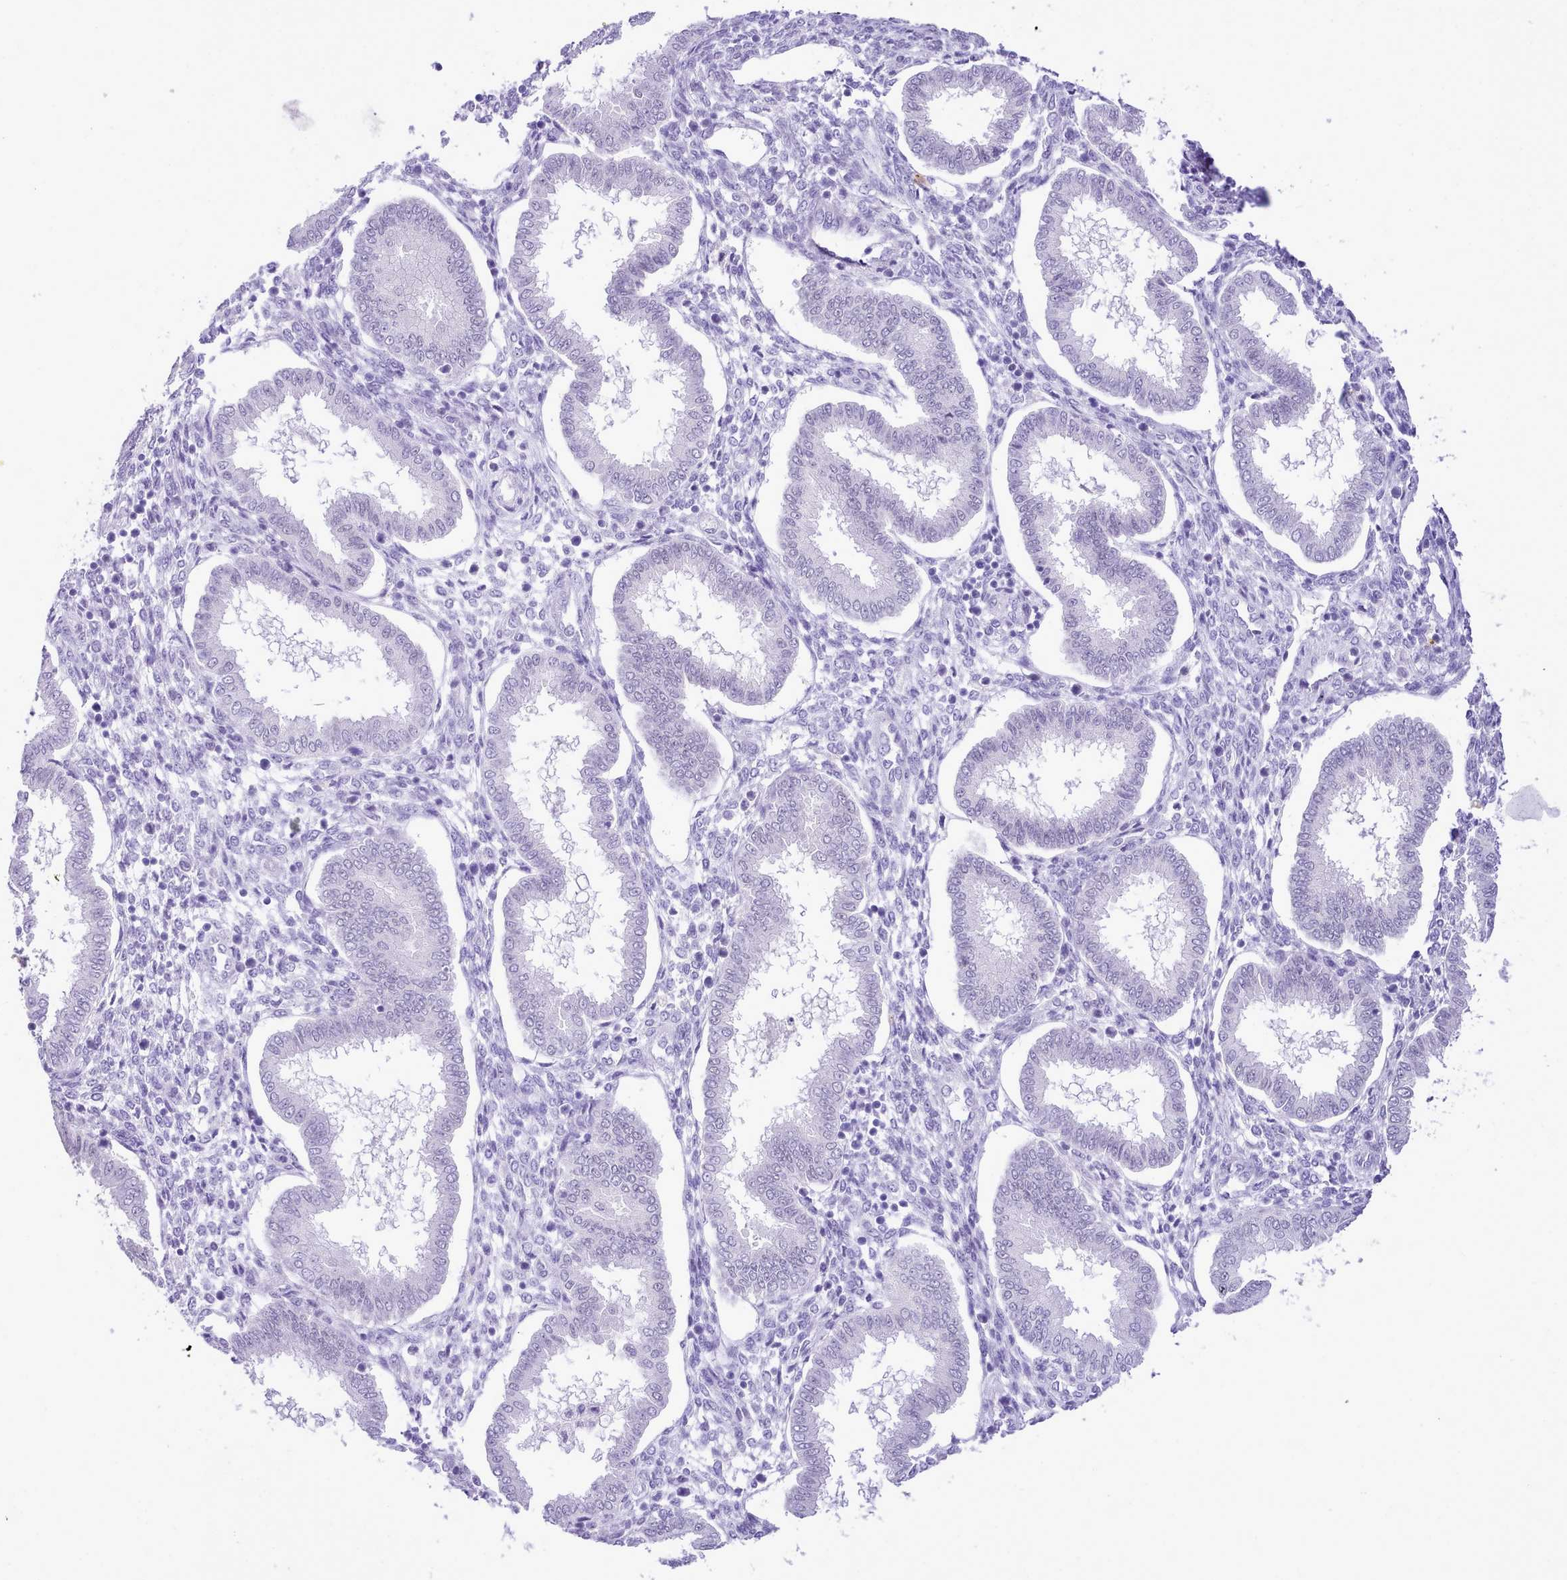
{"staining": {"intensity": "negative", "quantity": "none", "location": "none"}, "tissue": "endometrium", "cell_type": "Cells in endometrial stroma", "image_type": "normal", "snomed": [{"axis": "morphology", "description": "Normal tissue, NOS"}, {"axis": "topography", "description": "Endometrium"}], "caption": "DAB immunohistochemical staining of unremarkable endometrium reveals no significant positivity in cells in endometrial stroma.", "gene": "LRRC37A2", "patient": {"sex": "female", "age": 24}}